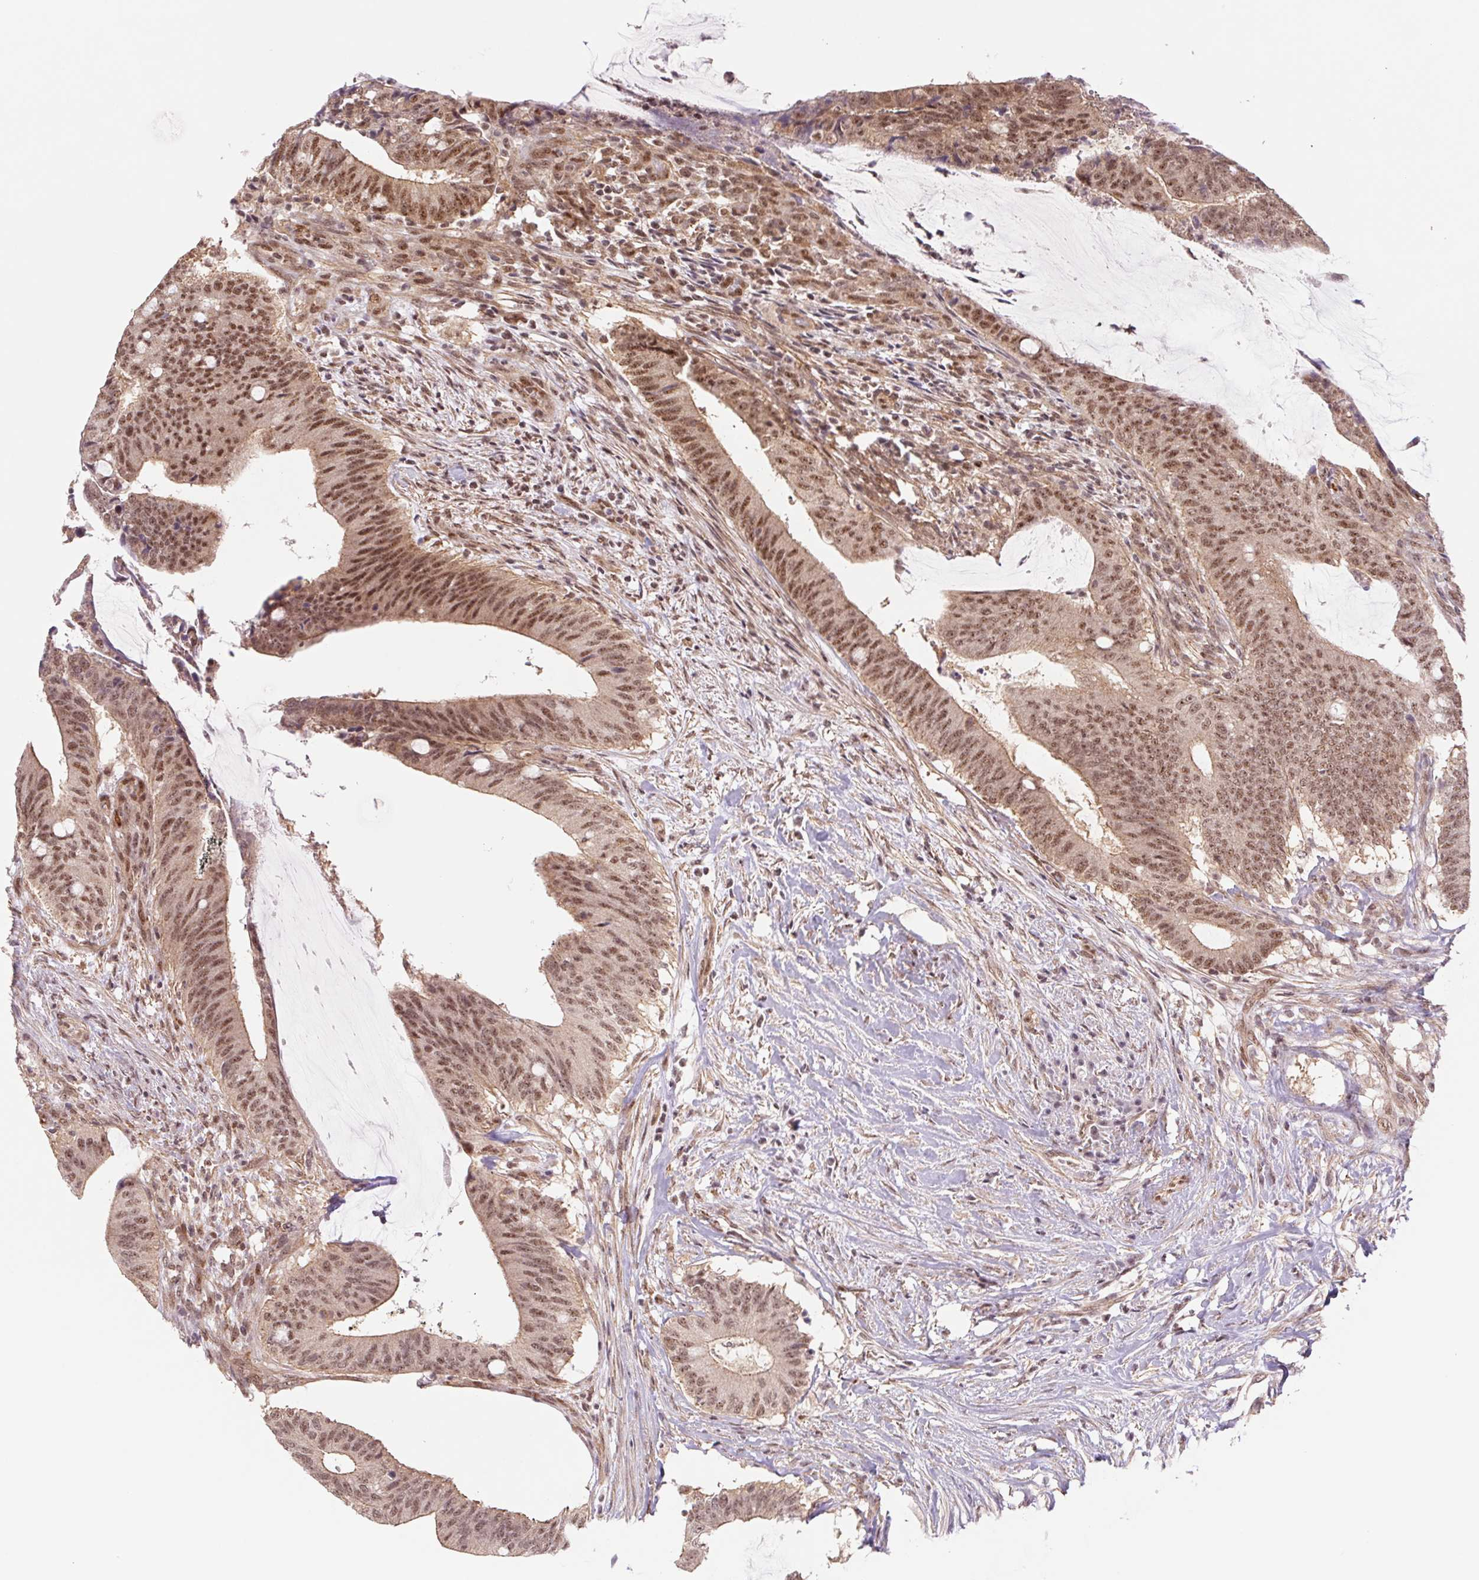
{"staining": {"intensity": "moderate", "quantity": ">75%", "location": "nuclear"}, "tissue": "colorectal cancer", "cell_type": "Tumor cells", "image_type": "cancer", "snomed": [{"axis": "morphology", "description": "Adenocarcinoma, NOS"}, {"axis": "topography", "description": "Colon"}], "caption": "Moderate nuclear protein staining is seen in about >75% of tumor cells in colorectal cancer (adenocarcinoma).", "gene": "CWC25", "patient": {"sex": "female", "age": 43}}